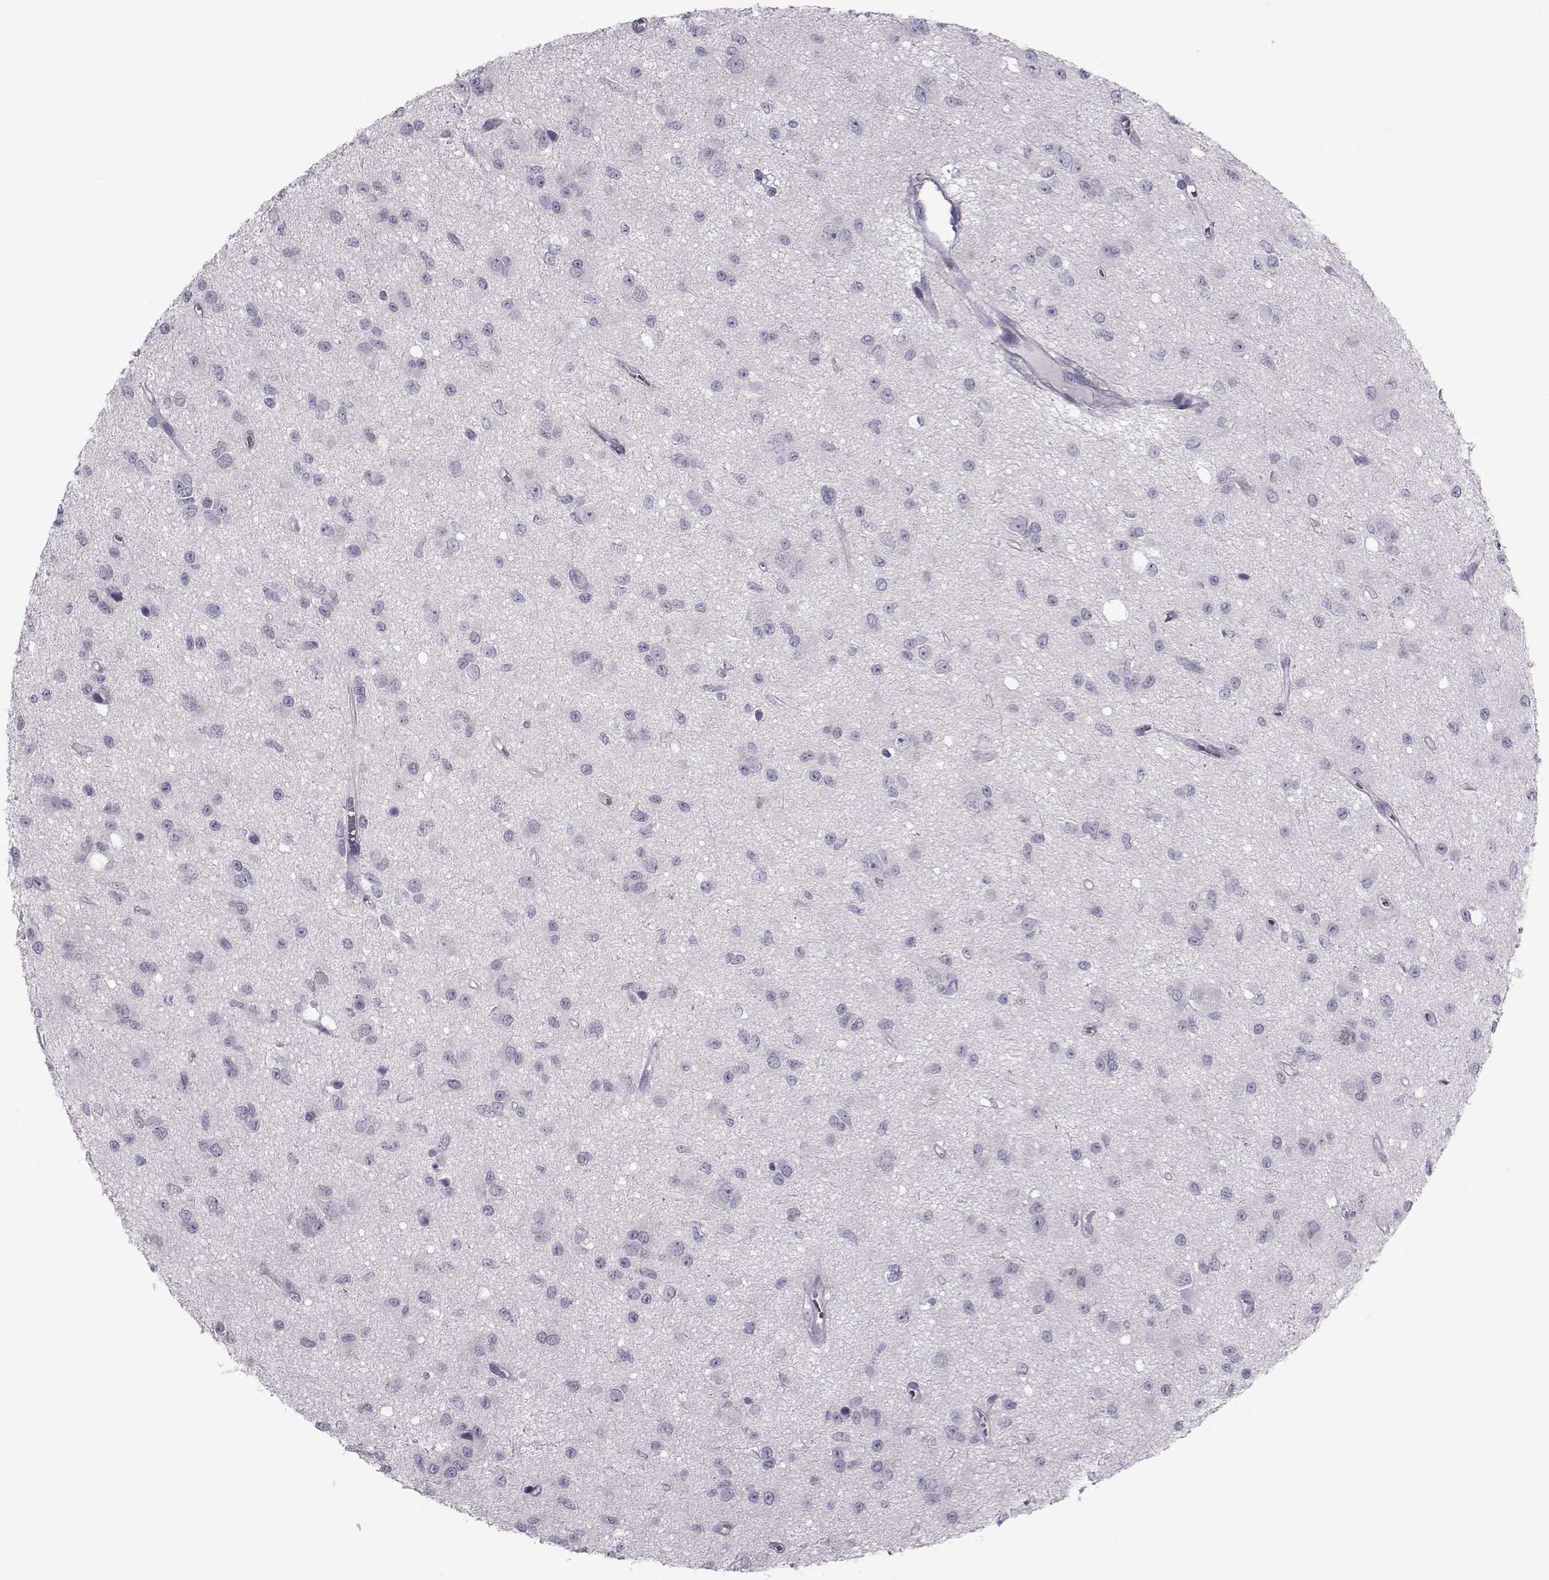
{"staining": {"intensity": "negative", "quantity": "none", "location": "none"}, "tissue": "glioma", "cell_type": "Tumor cells", "image_type": "cancer", "snomed": [{"axis": "morphology", "description": "Glioma, malignant, Low grade"}, {"axis": "topography", "description": "Brain"}], "caption": "A high-resolution micrograph shows immunohistochemistry staining of glioma, which reveals no significant positivity in tumor cells.", "gene": "GARIN3", "patient": {"sex": "female", "age": 45}}